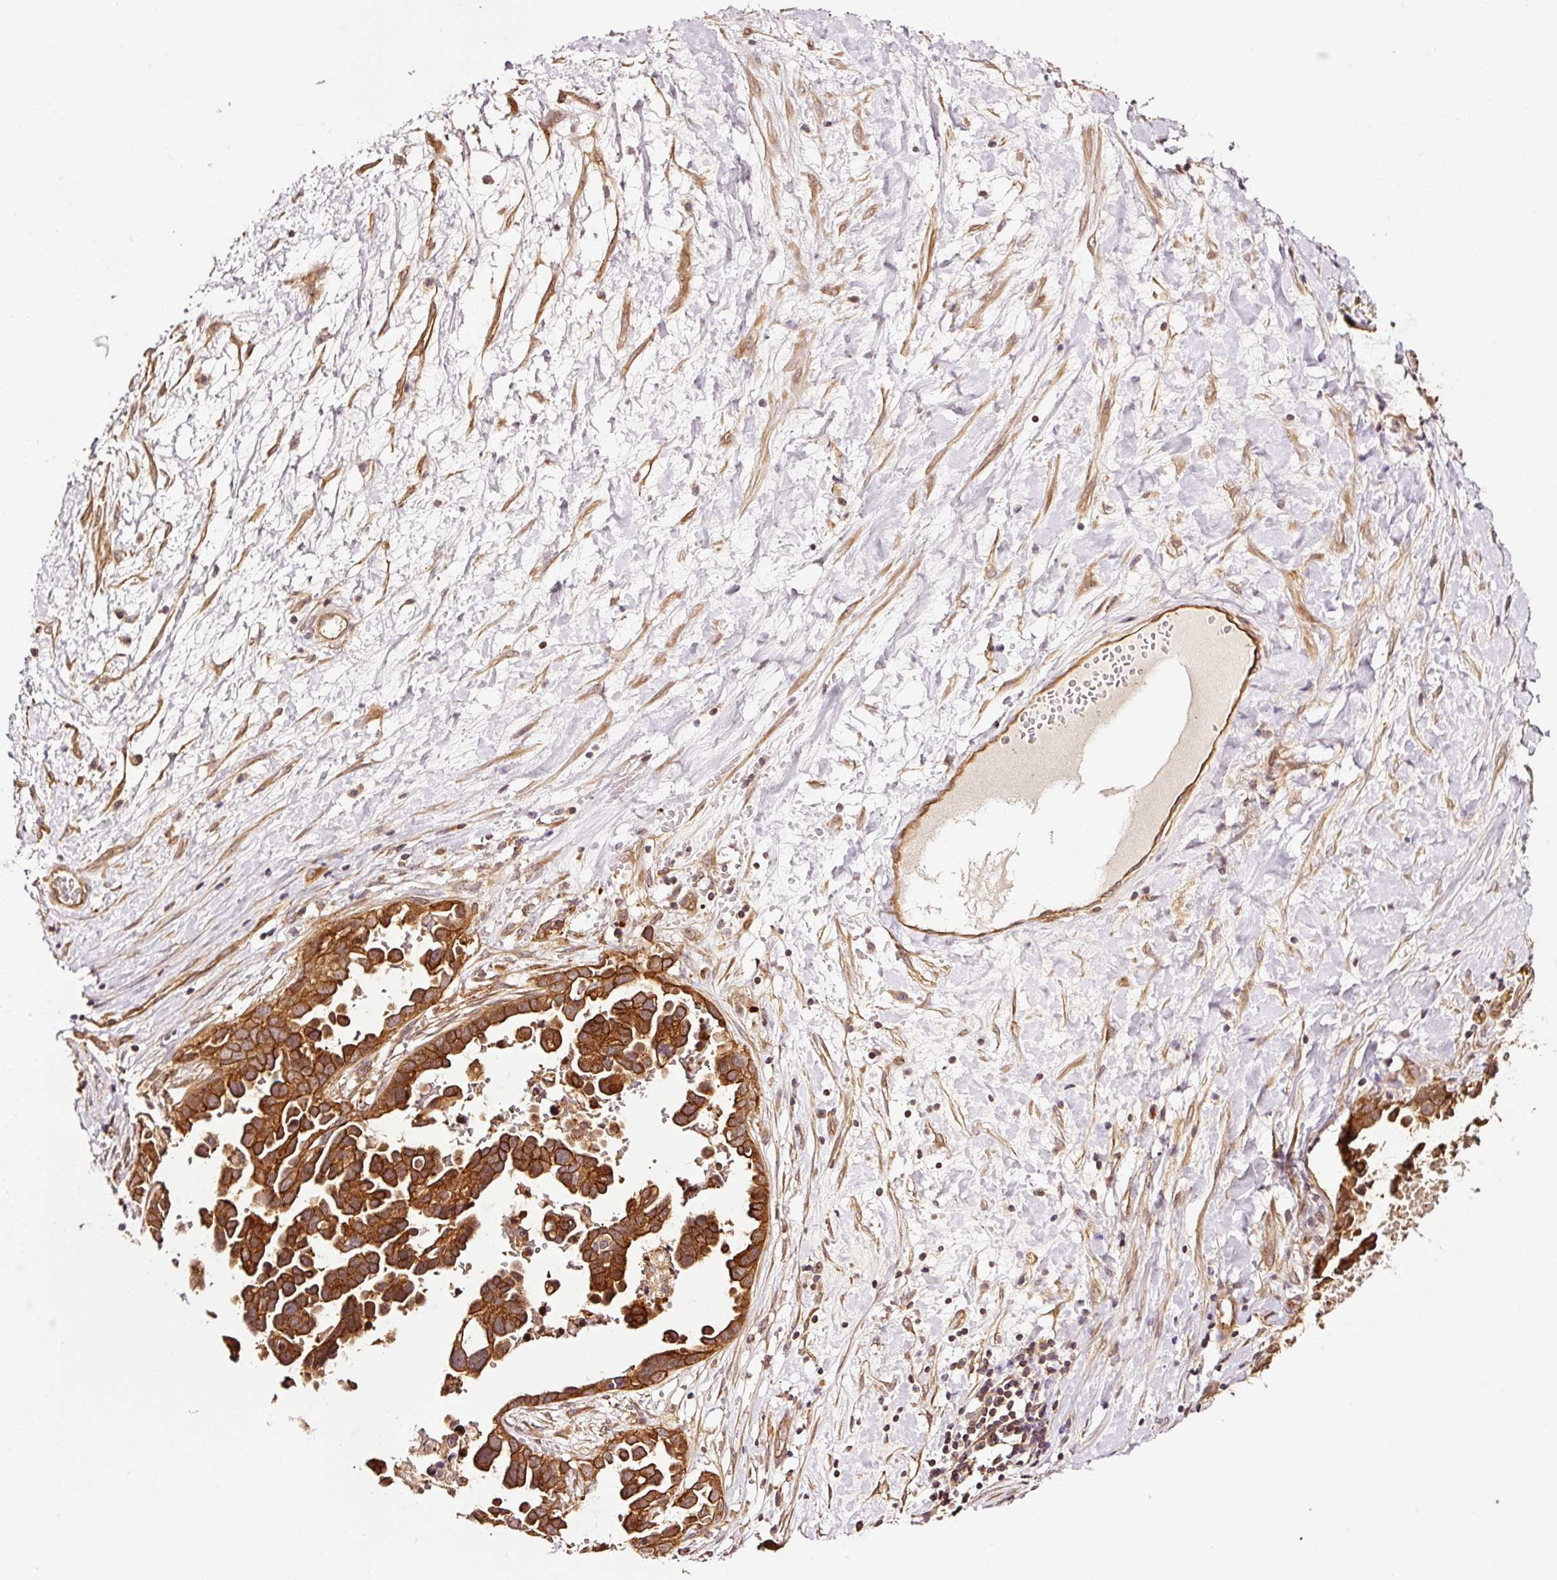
{"staining": {"intensity": "strong", "quantity": ">75%", "location": "cytoplasmic/membranous"}, "tissue": "ovarian cancer", "cell_type": "Tumor cells", "image_type": "cancer", "snomed": [{"axis": "morphology", "description": "Cystadenocarcinoma, serous, NOS"}, {"axis": "topography", "description": "Ovary"}], "caption": "The image reveals a brown stain indicating the presence of a protein in the cytoplasmic/membranous of tumor cells in ovarian cancer (serous cystadenocarcinoma).", "gene": "METAP1", "patient": {"sex": "female", "age": 54}}